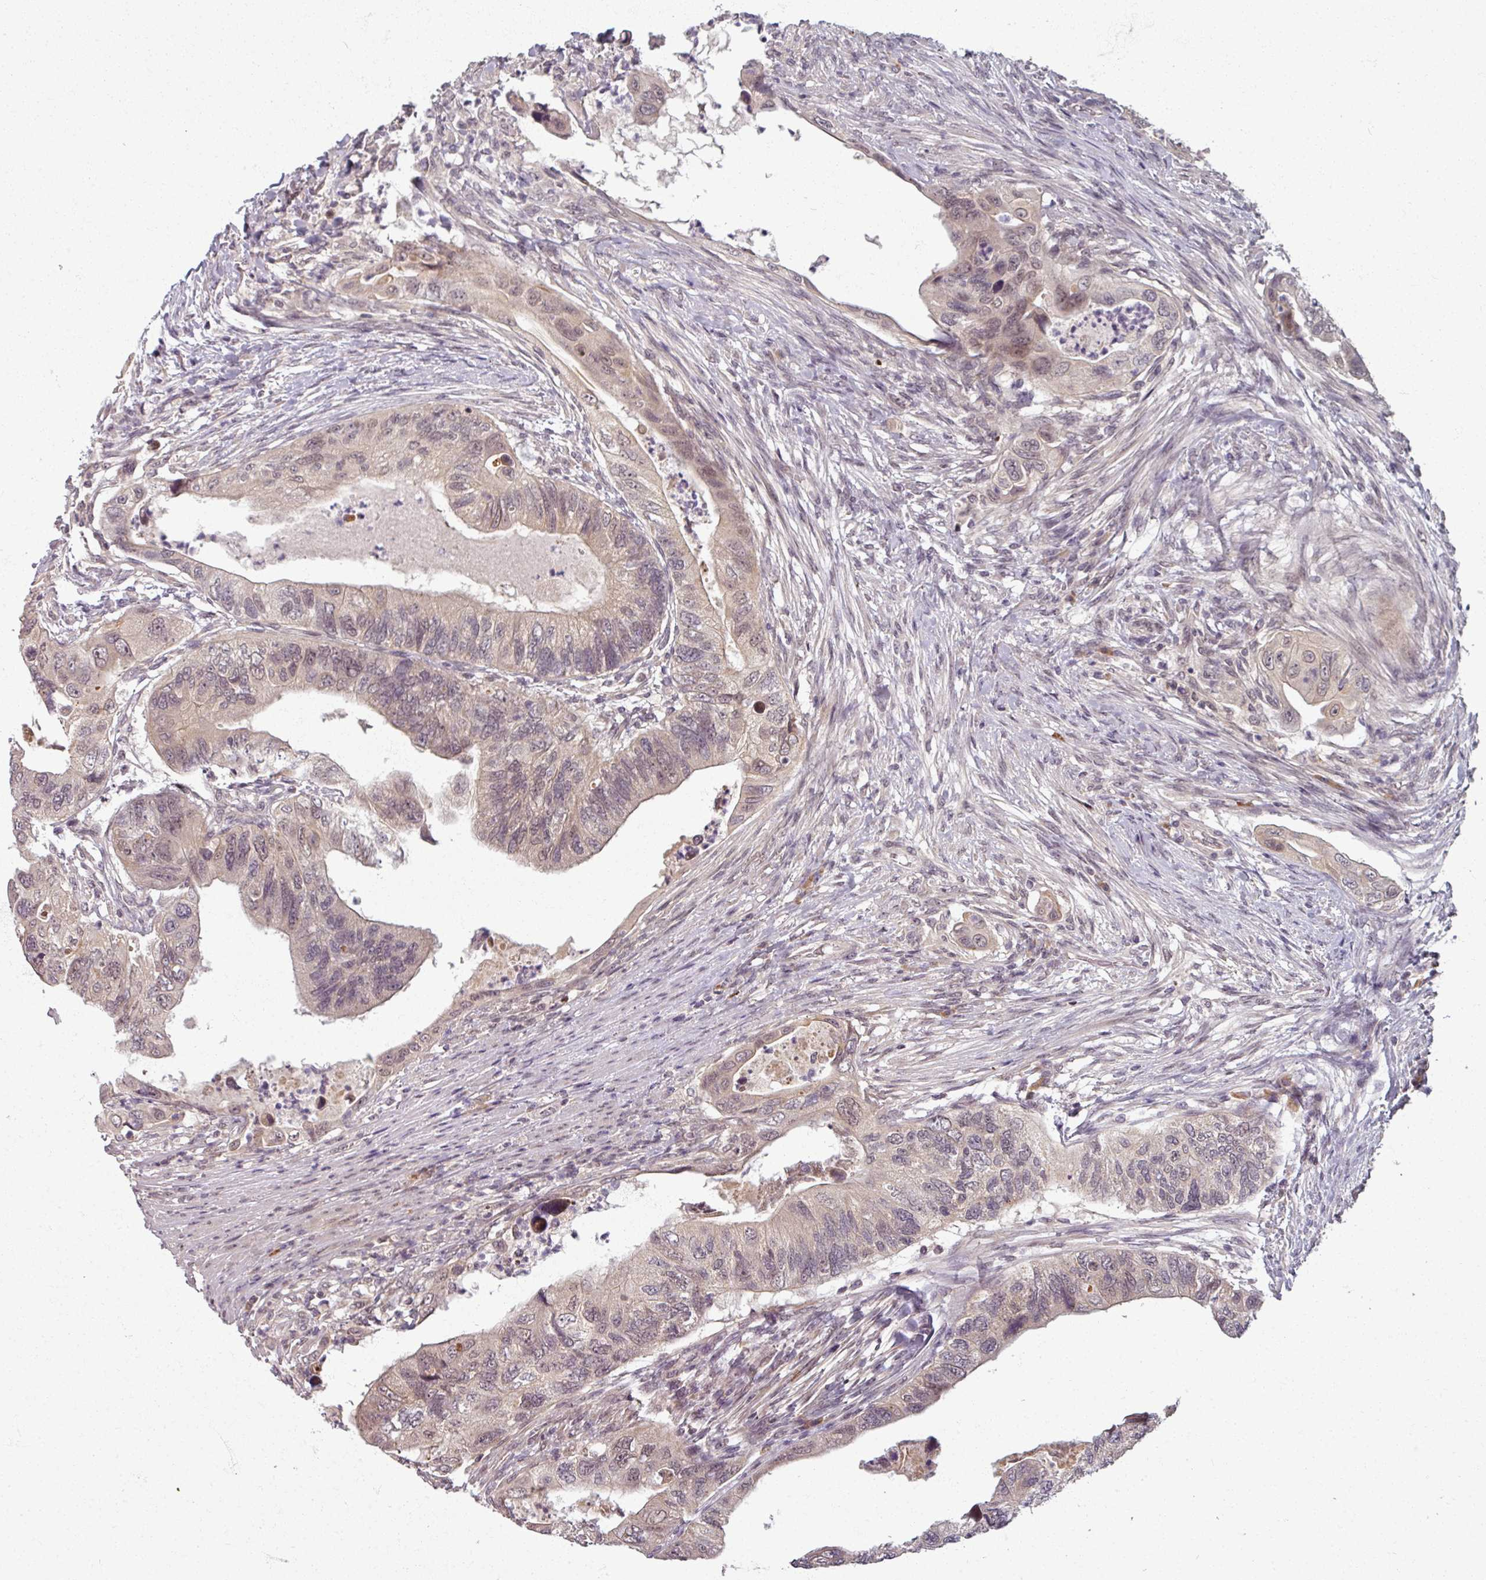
{"staining": {"intensity": "weak", "quantity": "<25%", "location": "nuclear"}, "tissue": "colorectal cancer", "cell_type": "Tumor cells", "image_type": "cancer", "snomed": [{"axis": "morphology", "description": "Adenocarcinoma, NOS"}, {"axis": "topography", "description": "Rectum"}], "caption": "Immunohistochemistry (IHC) of human adenocarcinoma (colorectal) exhibits no expression in tumor cells.", "gene": "POLR2G", "patient": {"sex": "male", "age": 63}}